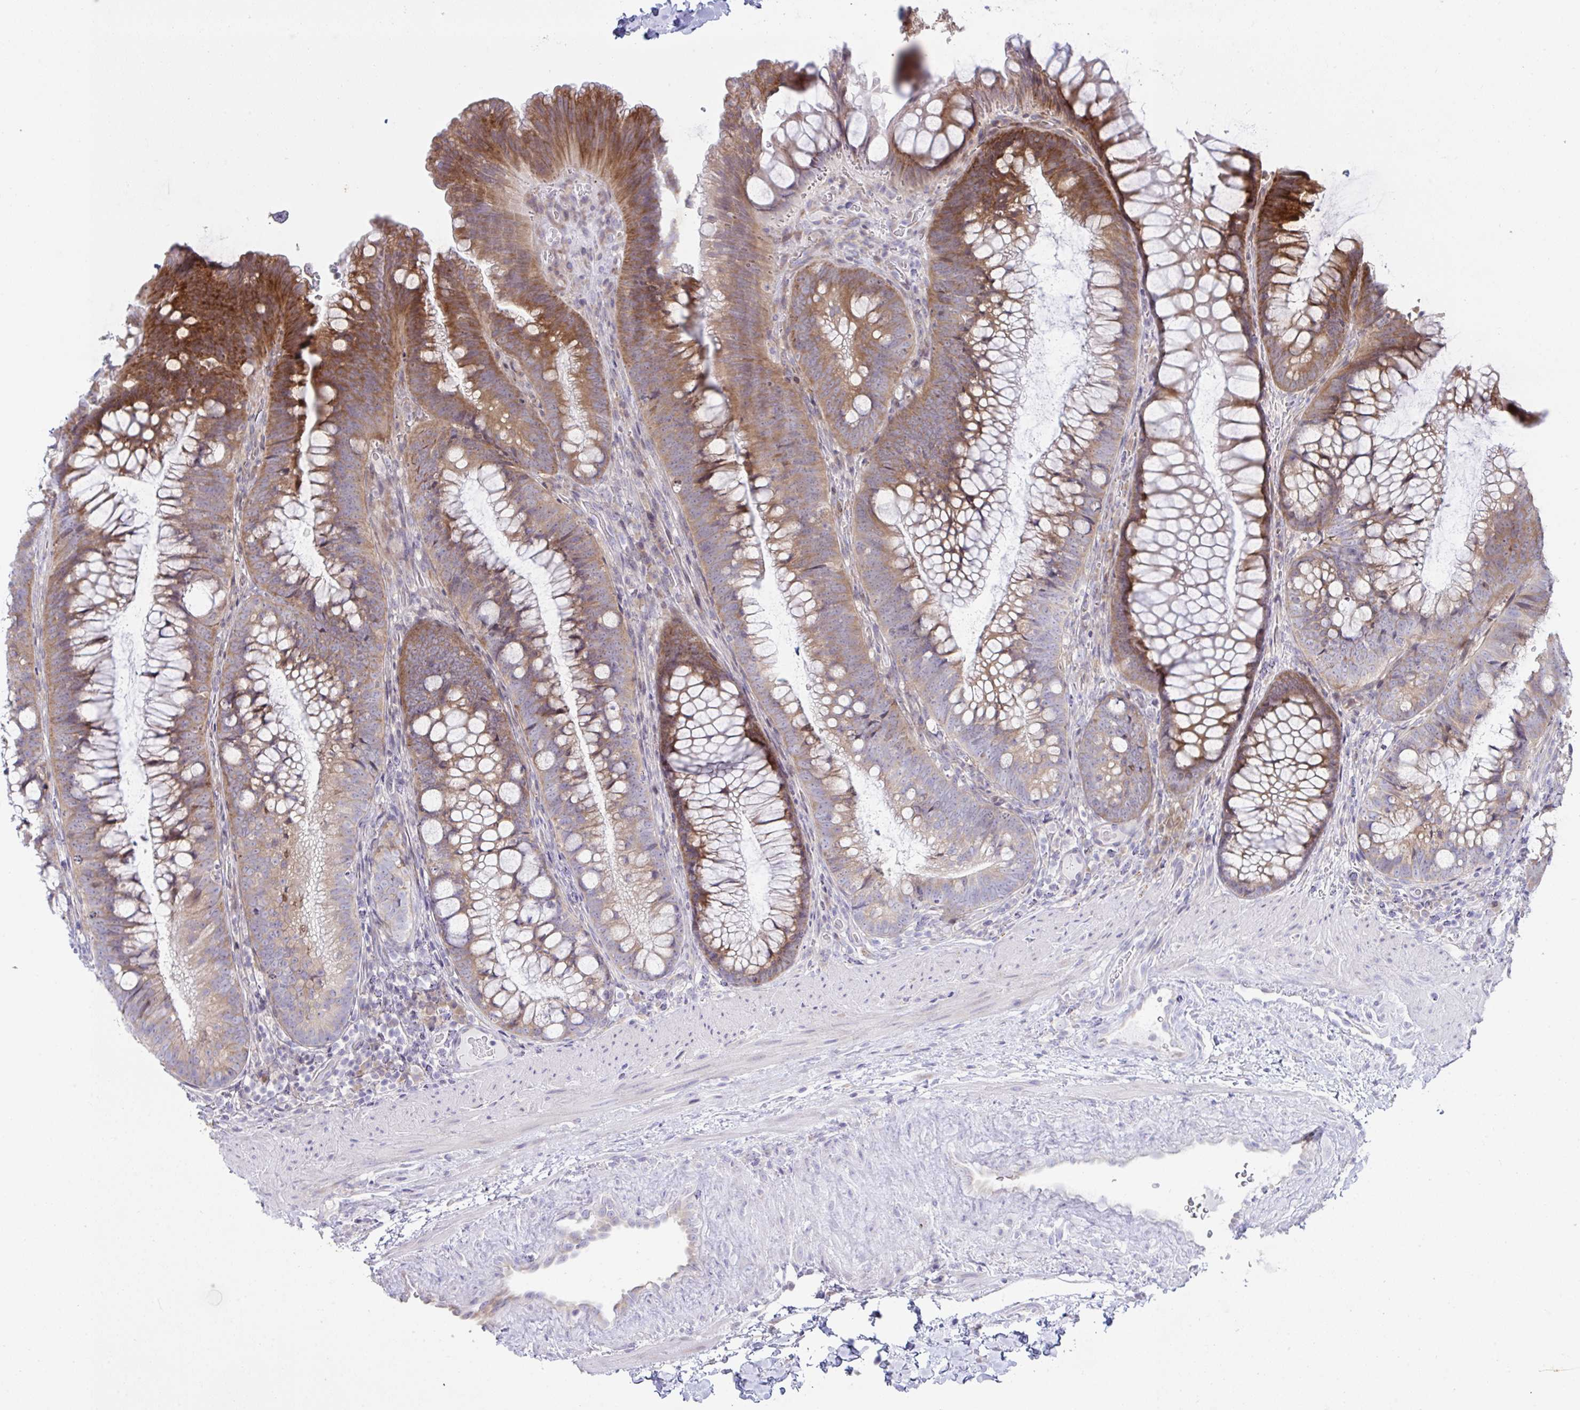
{"staining": {"intensity": "weak", "quantity": "<25%", "location": "cytoplasmic/membranous"}, "tissue": "colon", "cell_type": "Endothelial cells", "image_type": "normal", "snomed": [{"axis": "morphology", "description": "Normal tissue, NOS"}, {"axis": "morphology", "description": "Adenoma, NOS"}, {"axis": "topography", "description": "Soft tissue"}, {"axis": "topography", "description": "Colon"}], "caption": "Unremarkable colon was stained to show a protein in brown. There is no significant staining in endothelial cells. (Stains: DAB (3,3'-diaminobenzidine) IHC with hematoxylin counter stain, Microscopy: brightfield microscopy at high magnification).", "gene": "FAU", "patient": {"sex": "male", "age": 47}}